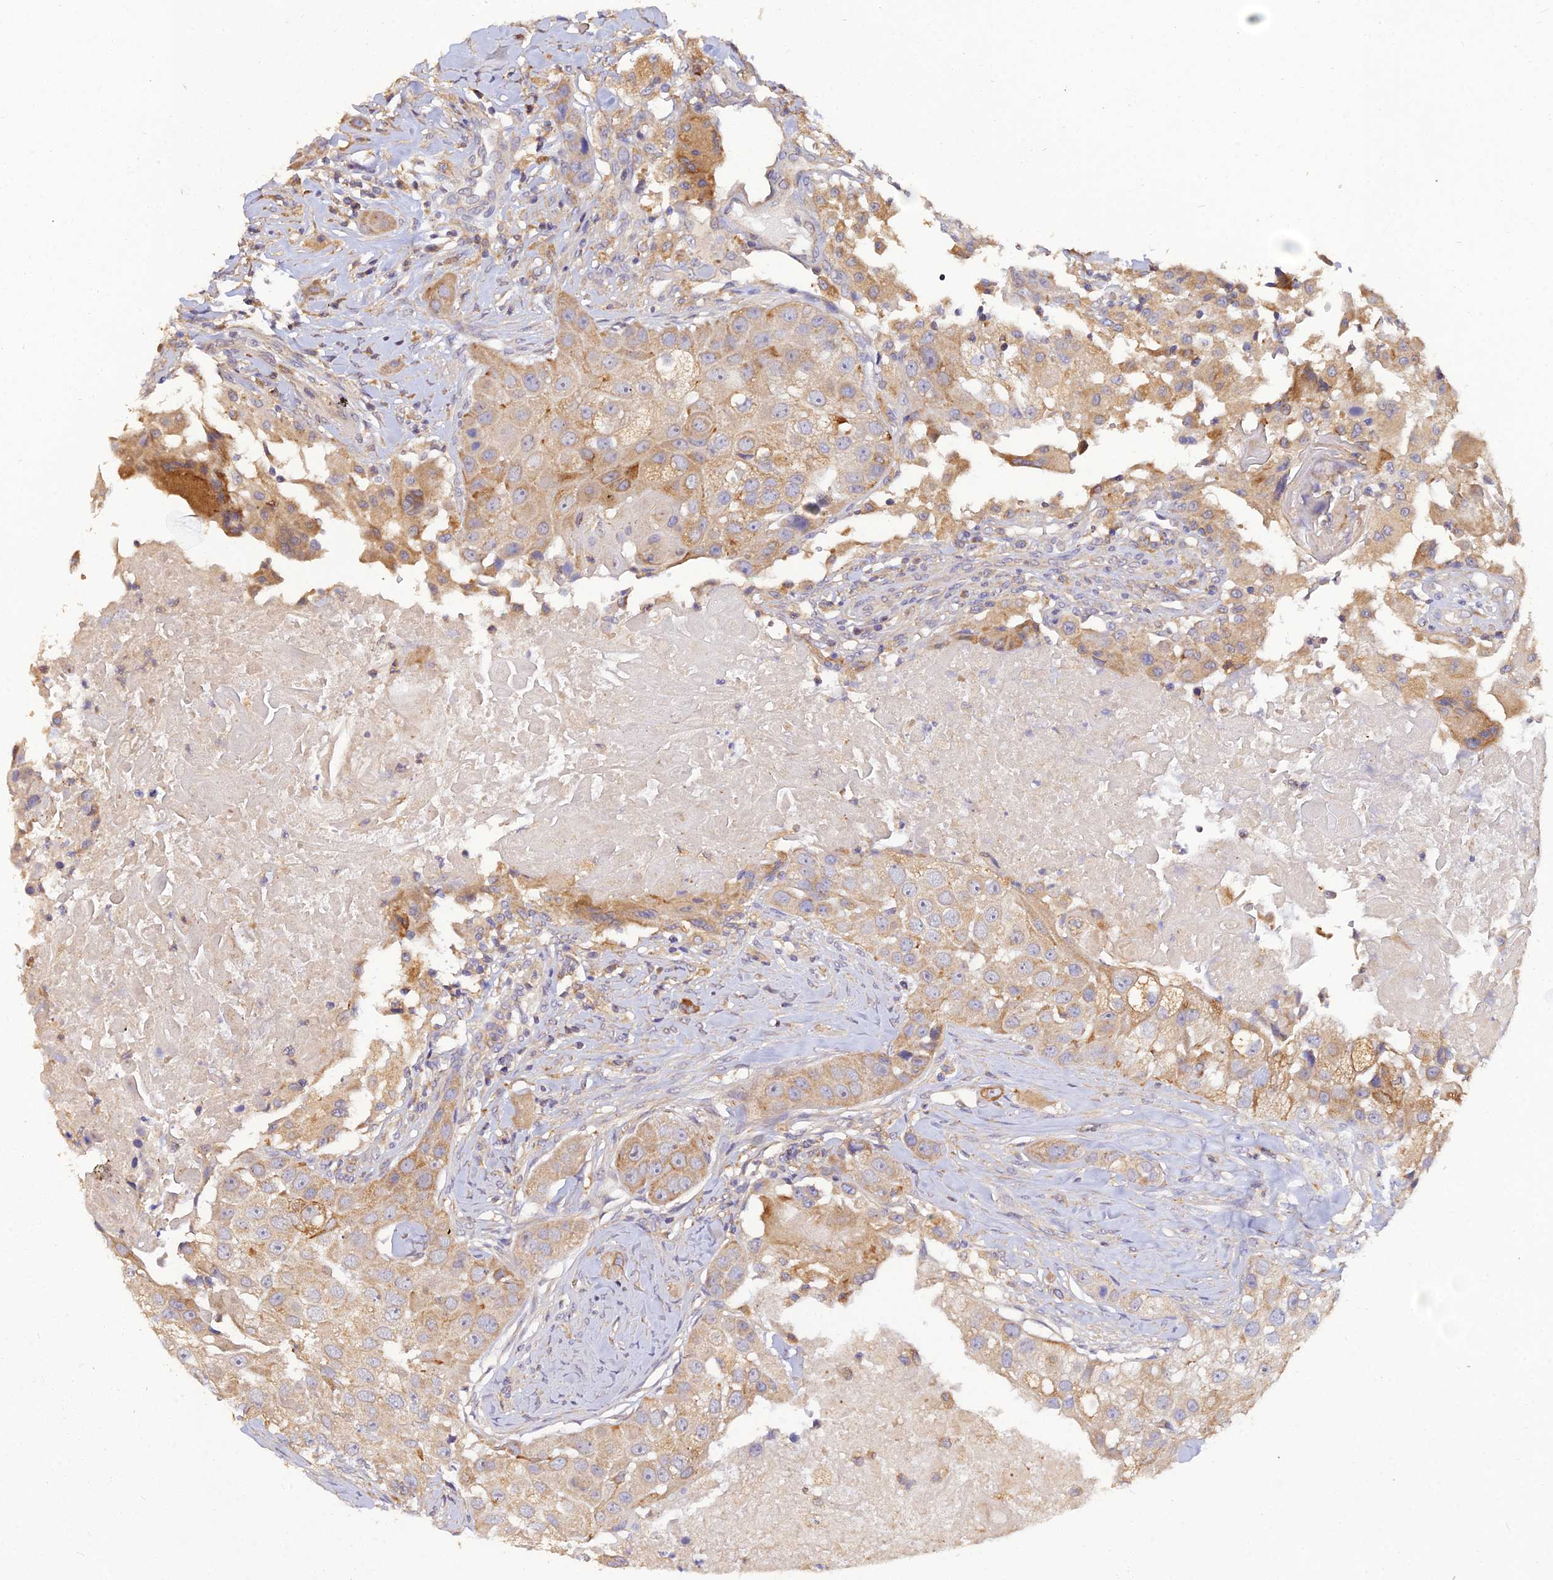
{"staining": {"intensity": "moderate", "quantity": "25%-75%", "location": "cytoplasmic/membranous"}, "tissue": "head and neck cancer", "cell_type": "Tumor cells", "image_type": "cancer", "snomed": [{"axis": "morphology", "description": "Normal tissue, NOS"}, {"axis": "morphology", "description": "Squamous cell carcinoma, NOS"}, {"axis": "topography", "description": "Skeletal muscle"}, {"axis": "topography", "description": "Head-Neck"}], "caption": "Moderate cytoplasmic/membranous staining for a protein is seen in approximately 25%-75% of tumor cells of head and neck cancer using IHC.", "gene": "ARL8B", "patient": {"sex": "male", "age": 51}}